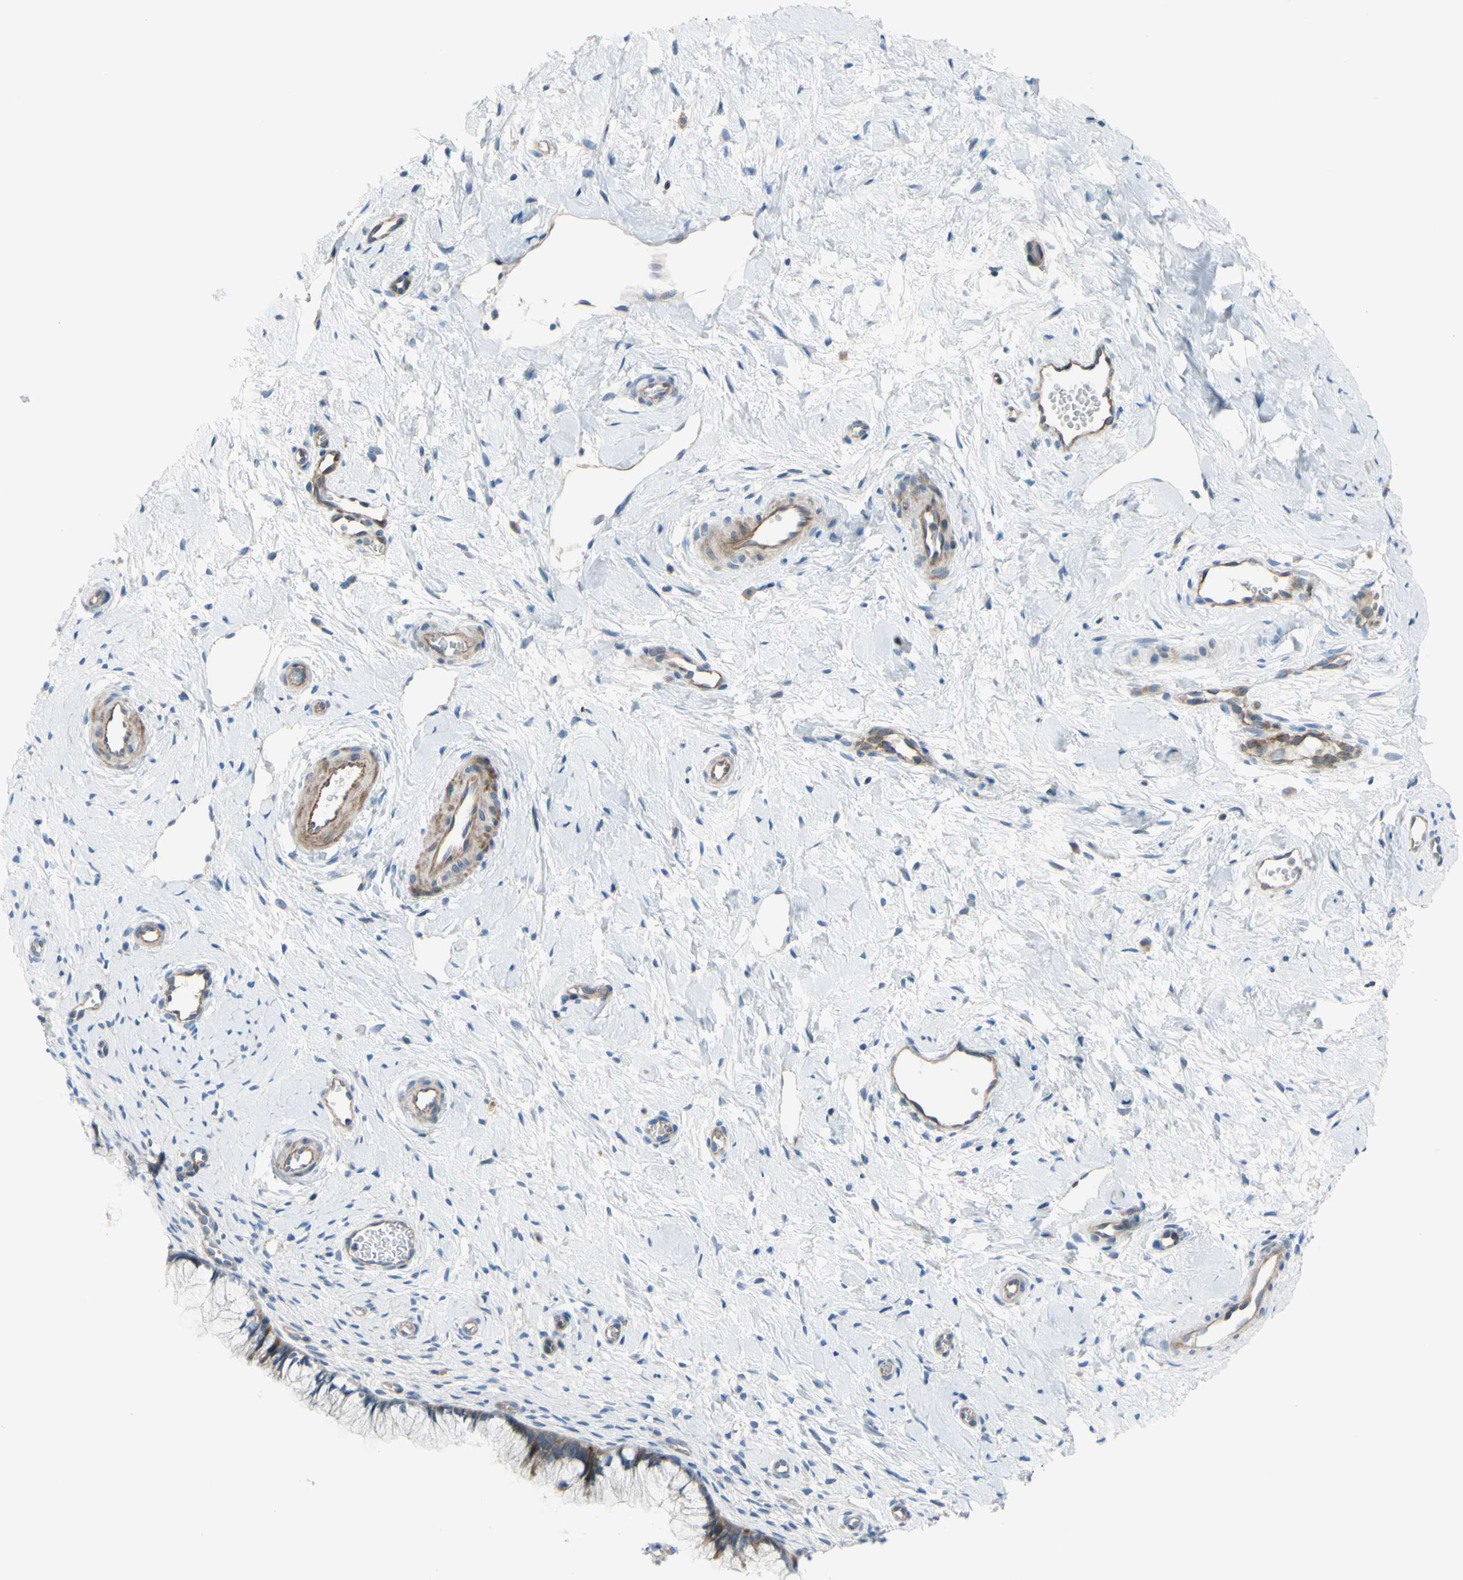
{"staining": {"intensity": "moderate", "quantity": "25%-75%", "location": "cytoplasmic/membranous"}, "tissue": "cervix", "cell_type": "Glandular cells", "image_type": "normal", "snomed": [{"axis": "morphology", "description": "Normal tissue, NOS"}, {"axis": "topography", "description": "Cervix"}], "caption": "DAB immunohistochemical staining of unremarkable cervix shows moderate cytoplasmic/membranous protein positivity in approximately 25%-75% of glandular cells. The staining was performed using DAB (3,3'-diaminobenzidine), with brown indicating positive protein expression. Nuclei are stained blue with hematoxylin.", "gene": "PAK2", "patient": {"sex": "female", "age": 65}}